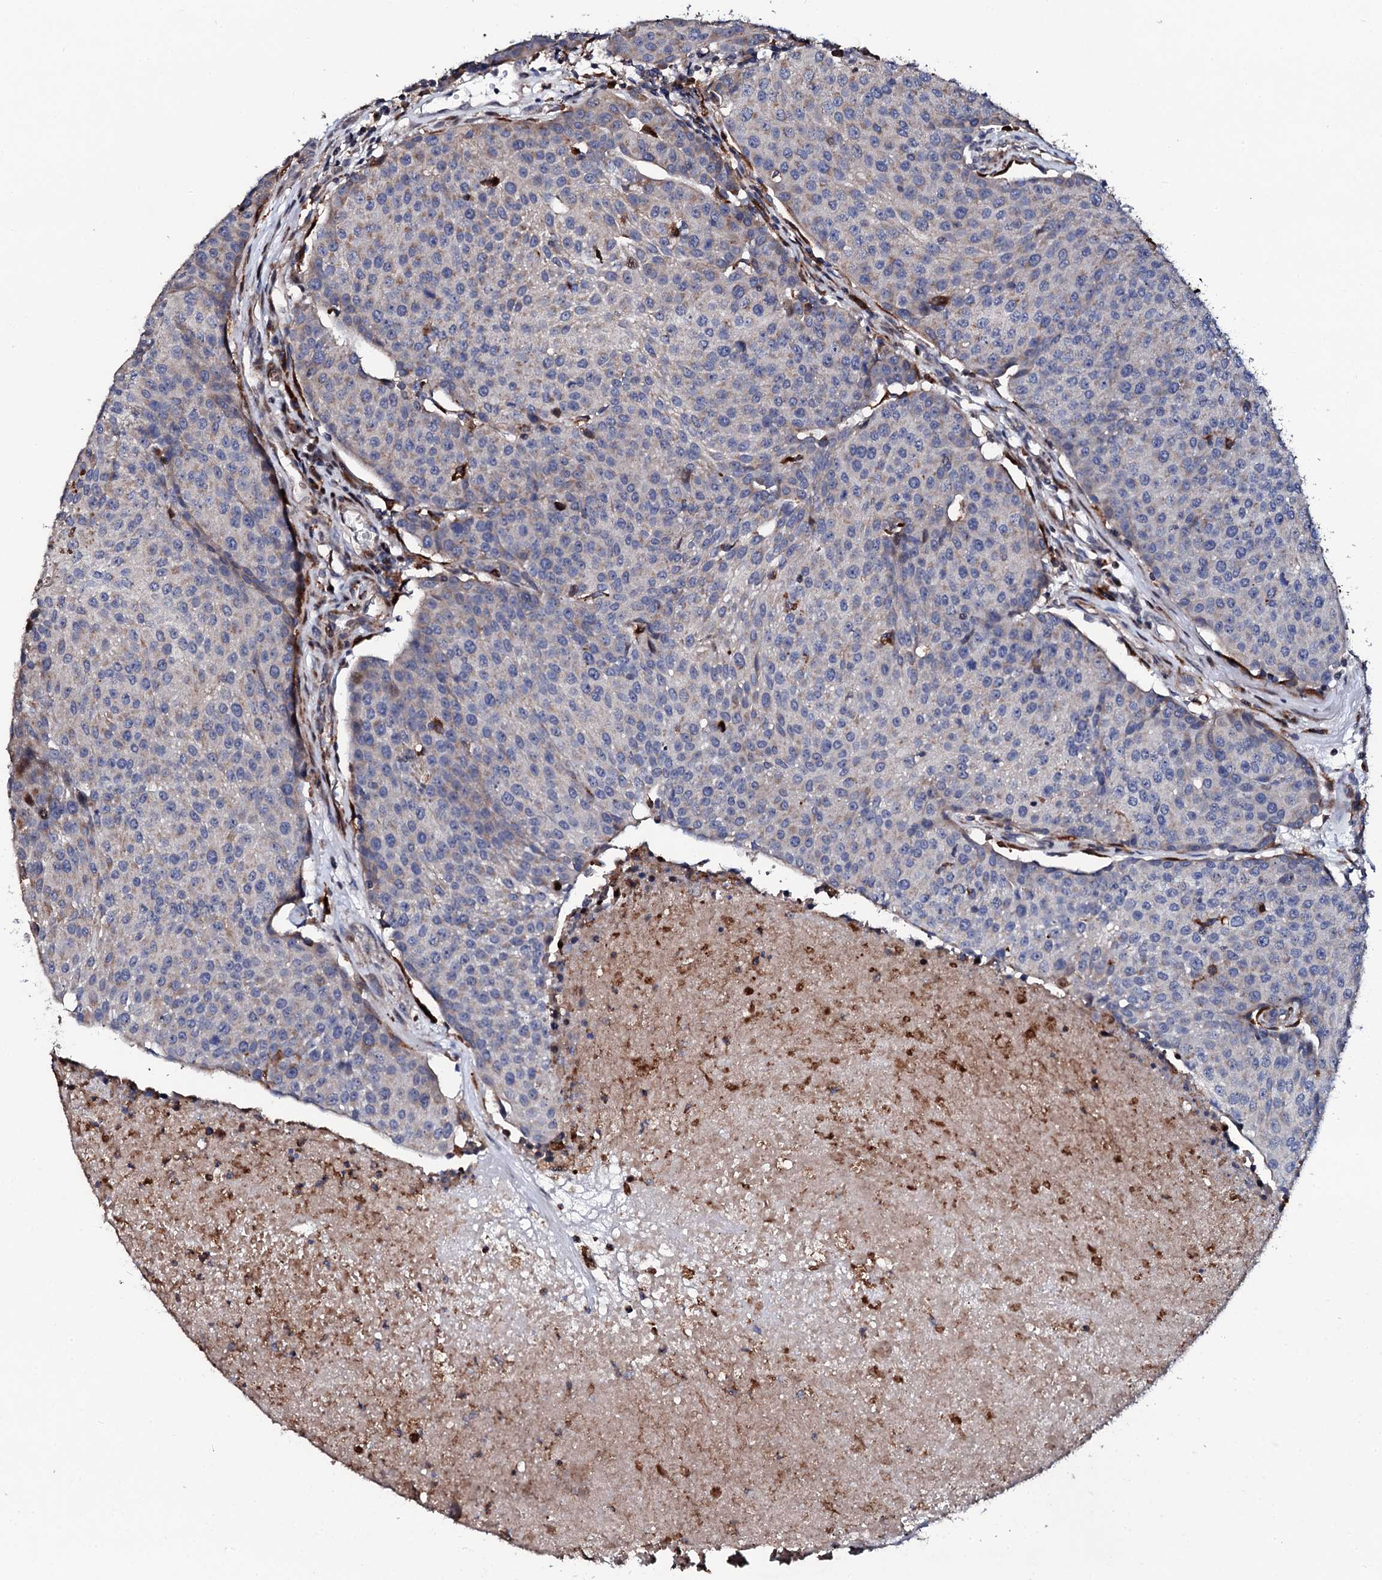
{"staining": {"intensity": "weak", "quantity": "<25%", "location": "cytoplasmic/membranous"}, "tissue": "urothelial cancer", "cell_type": "Tumor cells", "image_type": "cancer", "snomed": [{"axis": "morphology", "description": "Urothelial carcinoma, High grade"}, {"axis": "topography", "description": "Urinary bladder"}], "caption": "Photomicrograph shows no significant protein positivity in tumor cells of high-grade urothelial carcinoma.", "gene": "TCIRG1", "patient": {"sex": "female", "age": 85}}